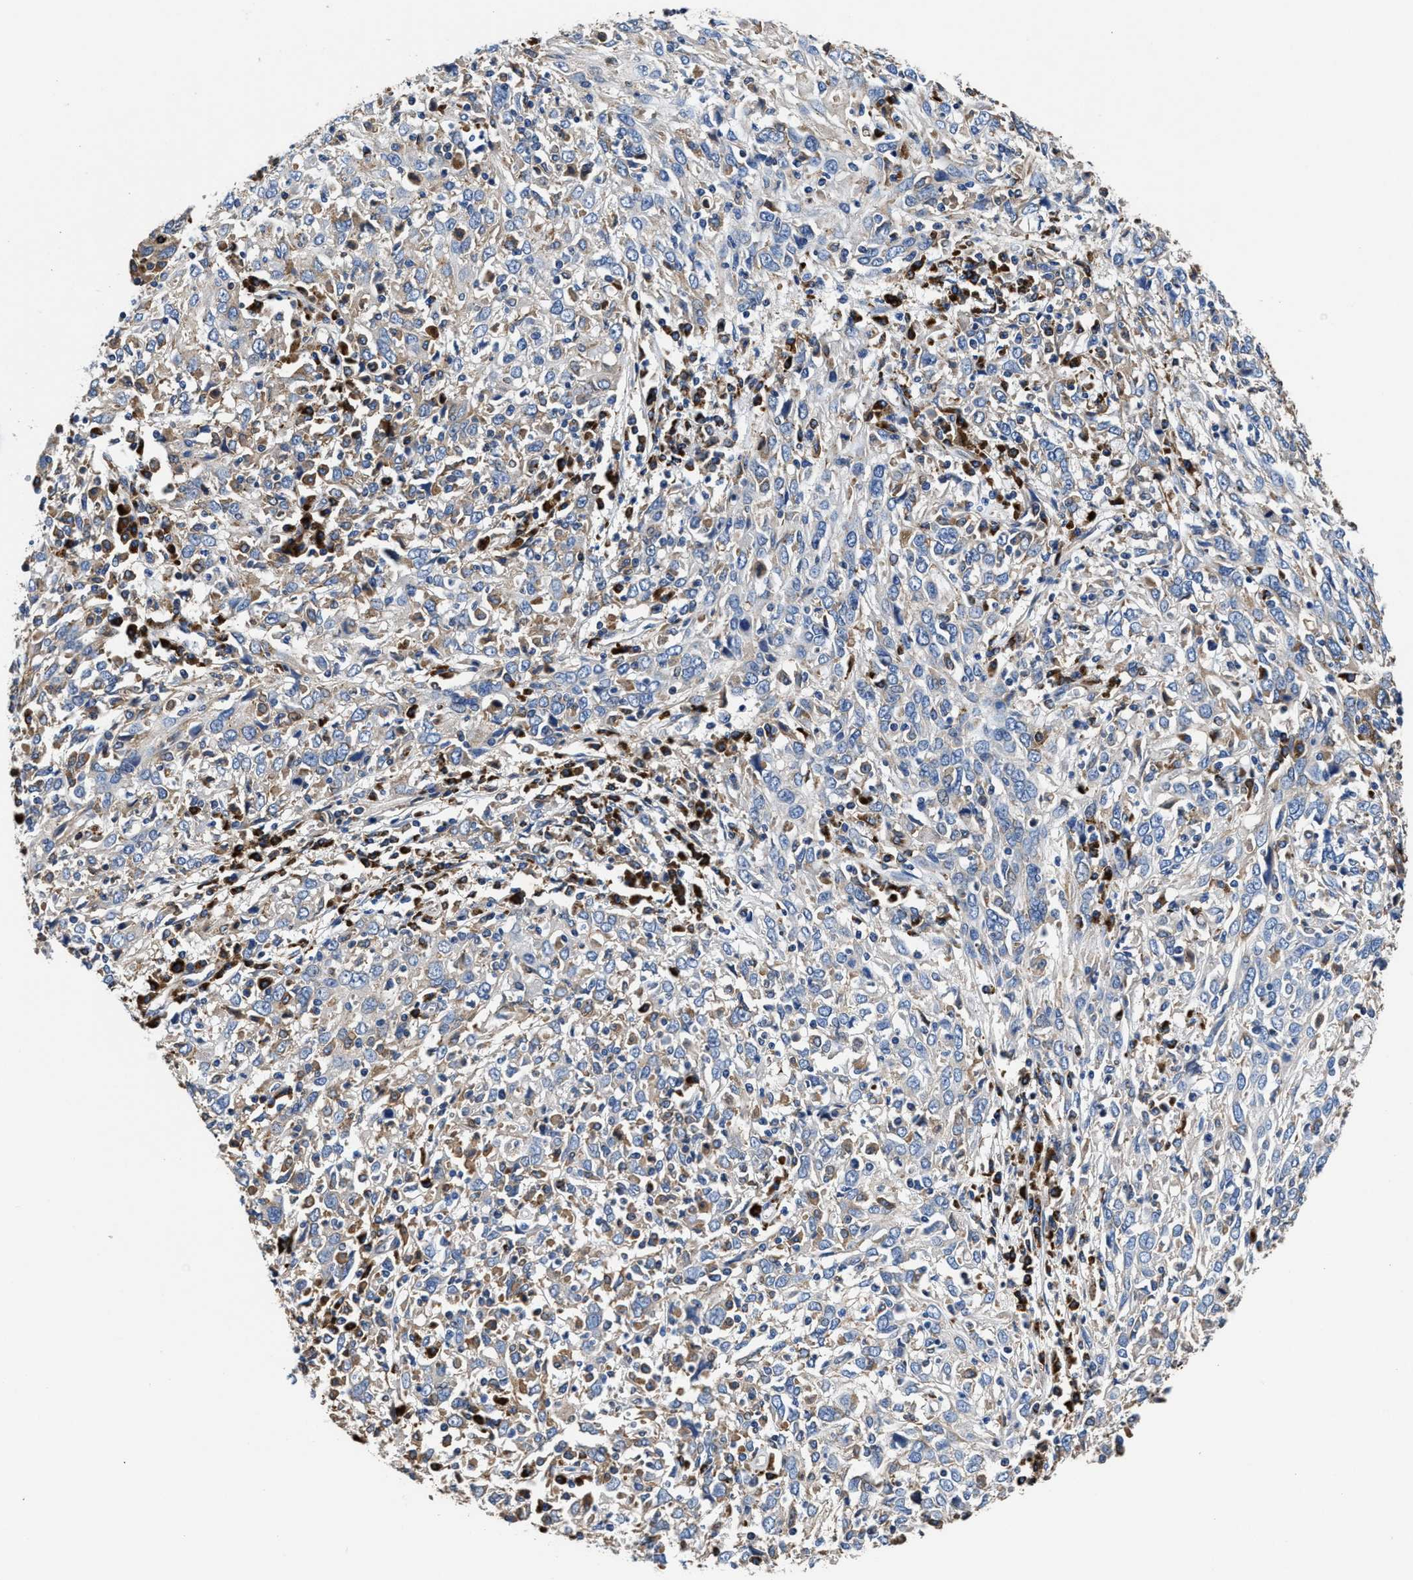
{"staining": {"intensity": "negative", "quantity": "none", "location": "none"}, "tissue": "cervical cancer", "cell_type": "Tumor cells", "image_type": "cancer", "snomed": [{"axis": "morphology", "description": "Squamous cell carcinoma, NOS"}, {"axis": "topography", "description": "Cervix"}], "caption": "Immunohistochemistry (IHC) of human squamous cell carcinoma (cervical) demonstrates no expression in tumor cells.", "gene": "PPP1R9B", "patient": {"sex": "female", "age": 46}}